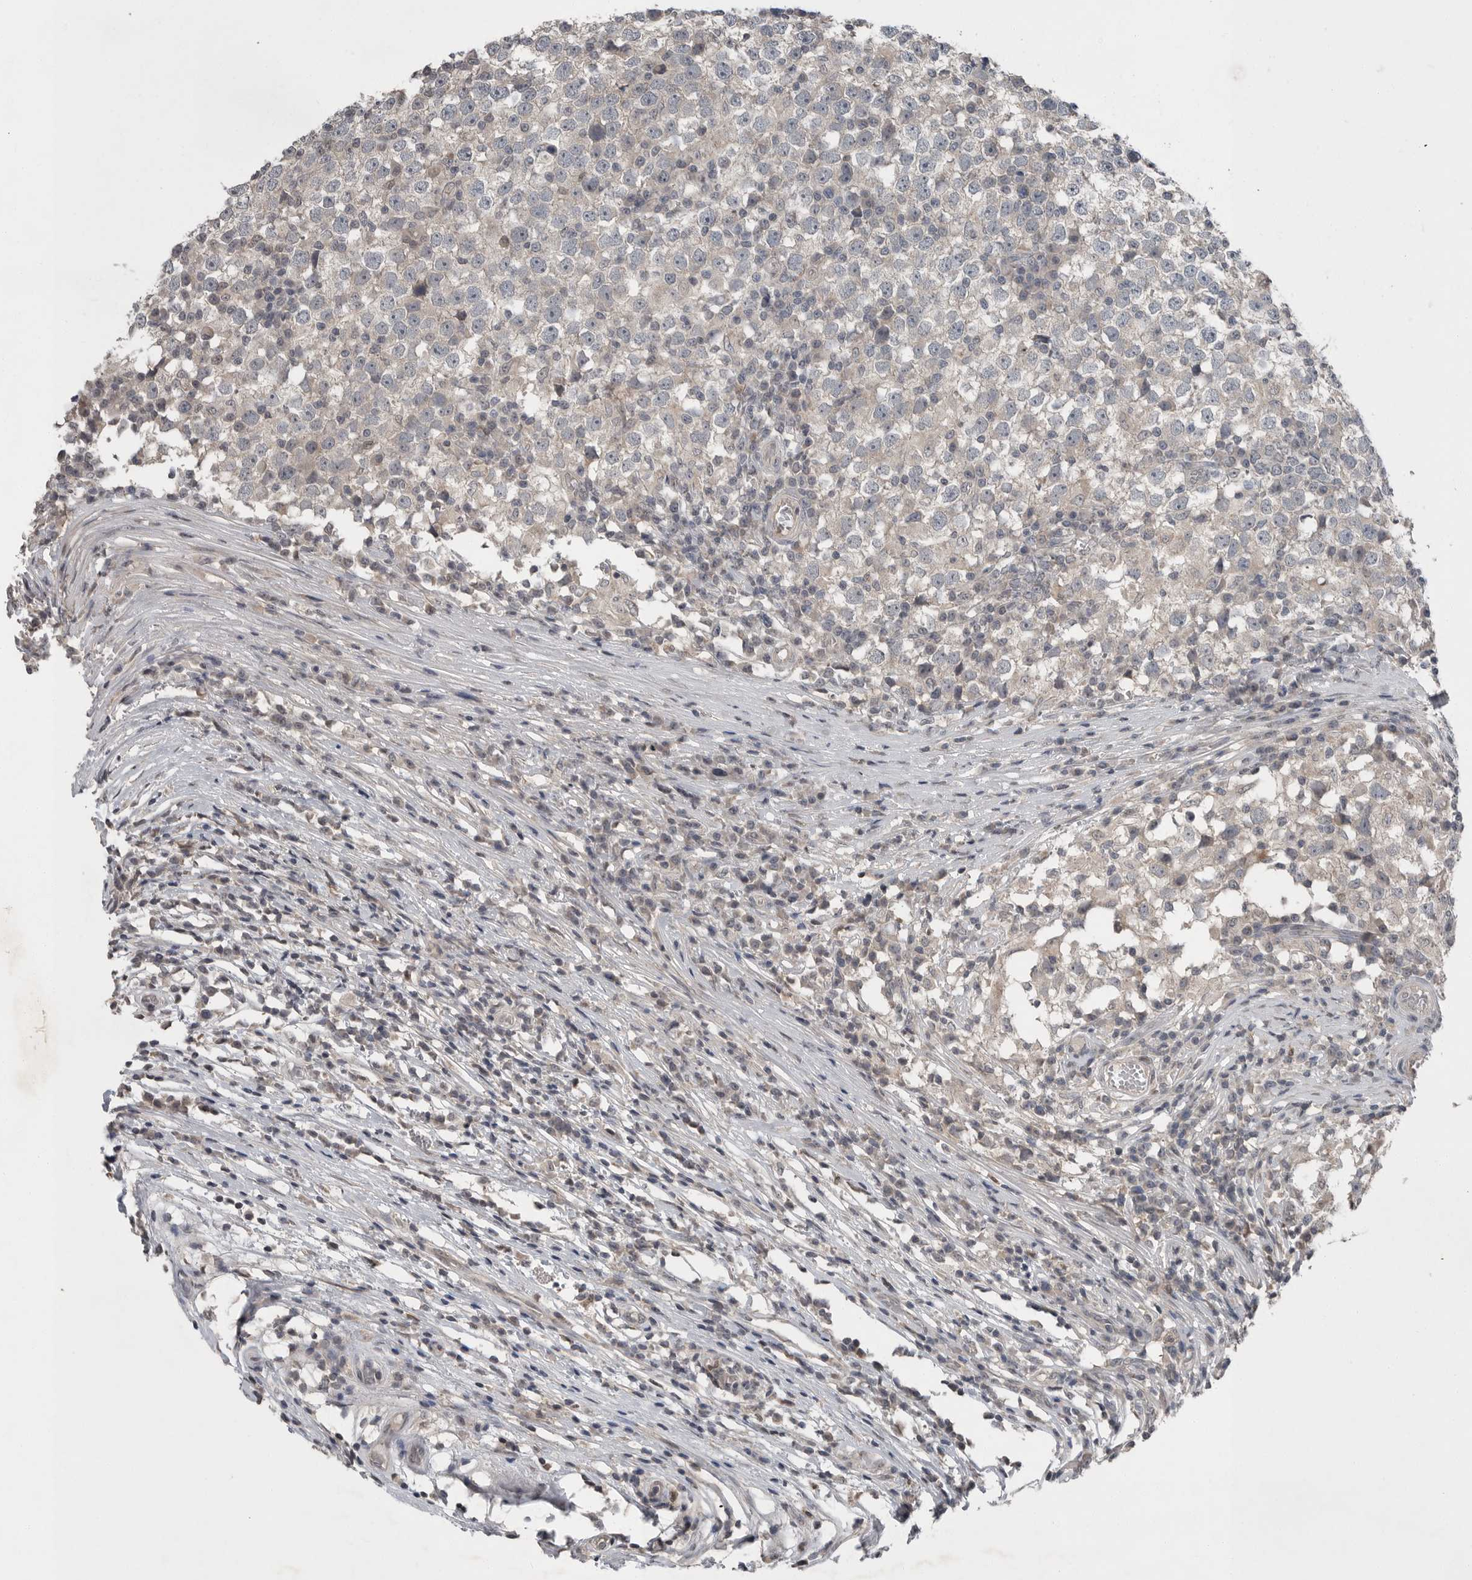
{"staining": {"intensity": "negative", "quantity": "none", "location": "none"}, "tissue": "testis cancer", "cell_type": "Tumor cells", "image_type": "cancer", "snomed": [{"axis": "morphology", "description": "Seminoma, NOS"}, {"axis": "topography", "description": "Testis"}], "caption": "Immunohistochemical staining of human testis cancer reveals no significant staining in tumor cells.", "gene": "SCP2", "patient": {"sex": "male", "age": 65}}